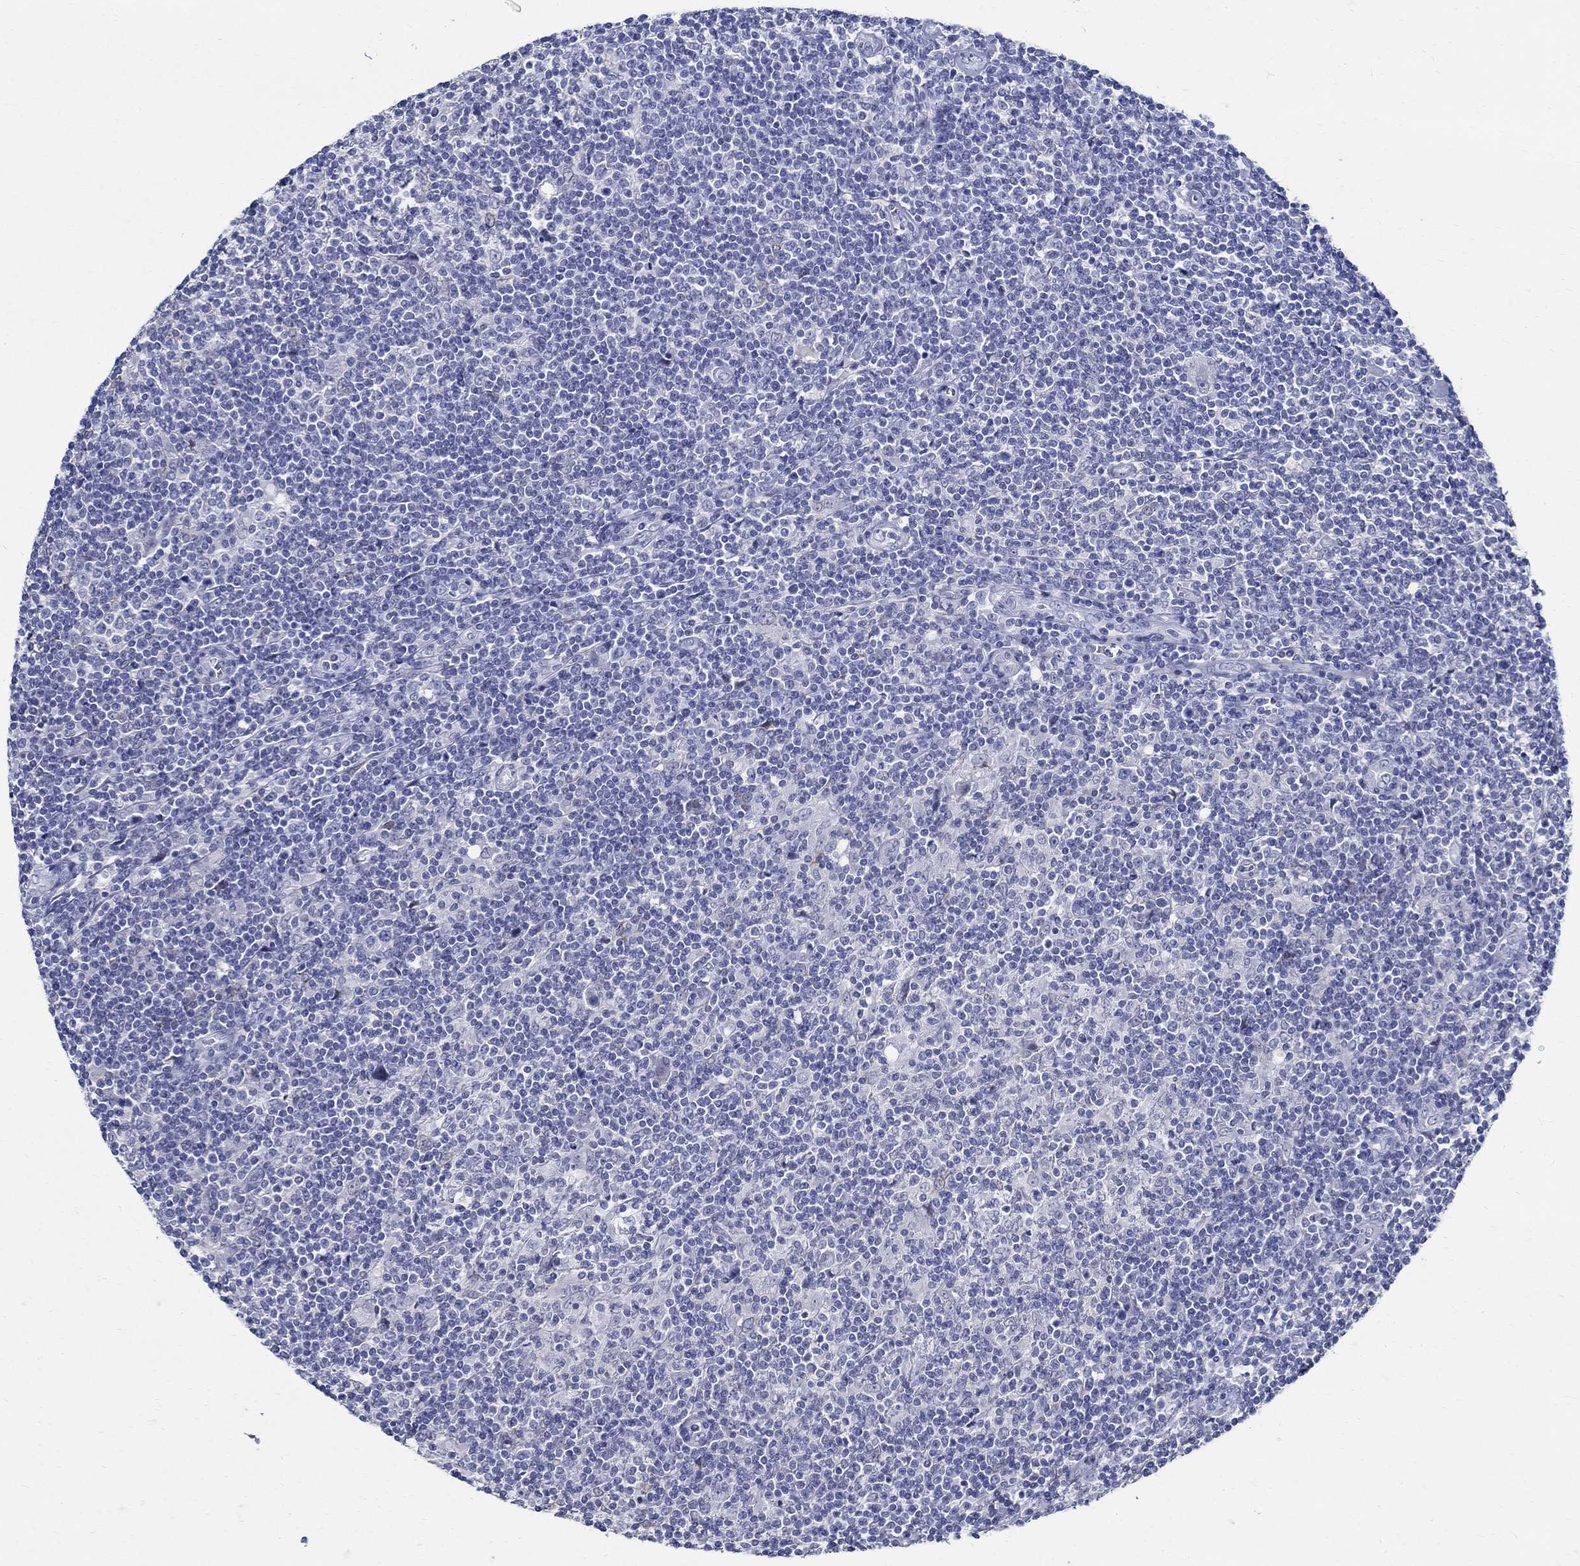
{"staining": {"intensity": "negative", "quantity": "none", "location": "none"}, "tissue": "lymphoma", "cell_type": "Tumor cells", "image_type": "cancer", "snomed": [{"axis": "morphology", "description": "Hodgkin's disease, NOS"}, {"axis": "topography", "description": "Lymph node"}], "caption": "High magnification brightfield microscopy of lymphoma stained with DAB (3,3'-diaminobenzidine) (brown) and counterstained with hematoxylin (blue): tumor cells show no significant staining. The staining is performed using DAB brown chromogen with nuclei counter-stained in using hematoxylin.", "gene": "BSPRY", "patient": {"sex": "male", "age": 40}}